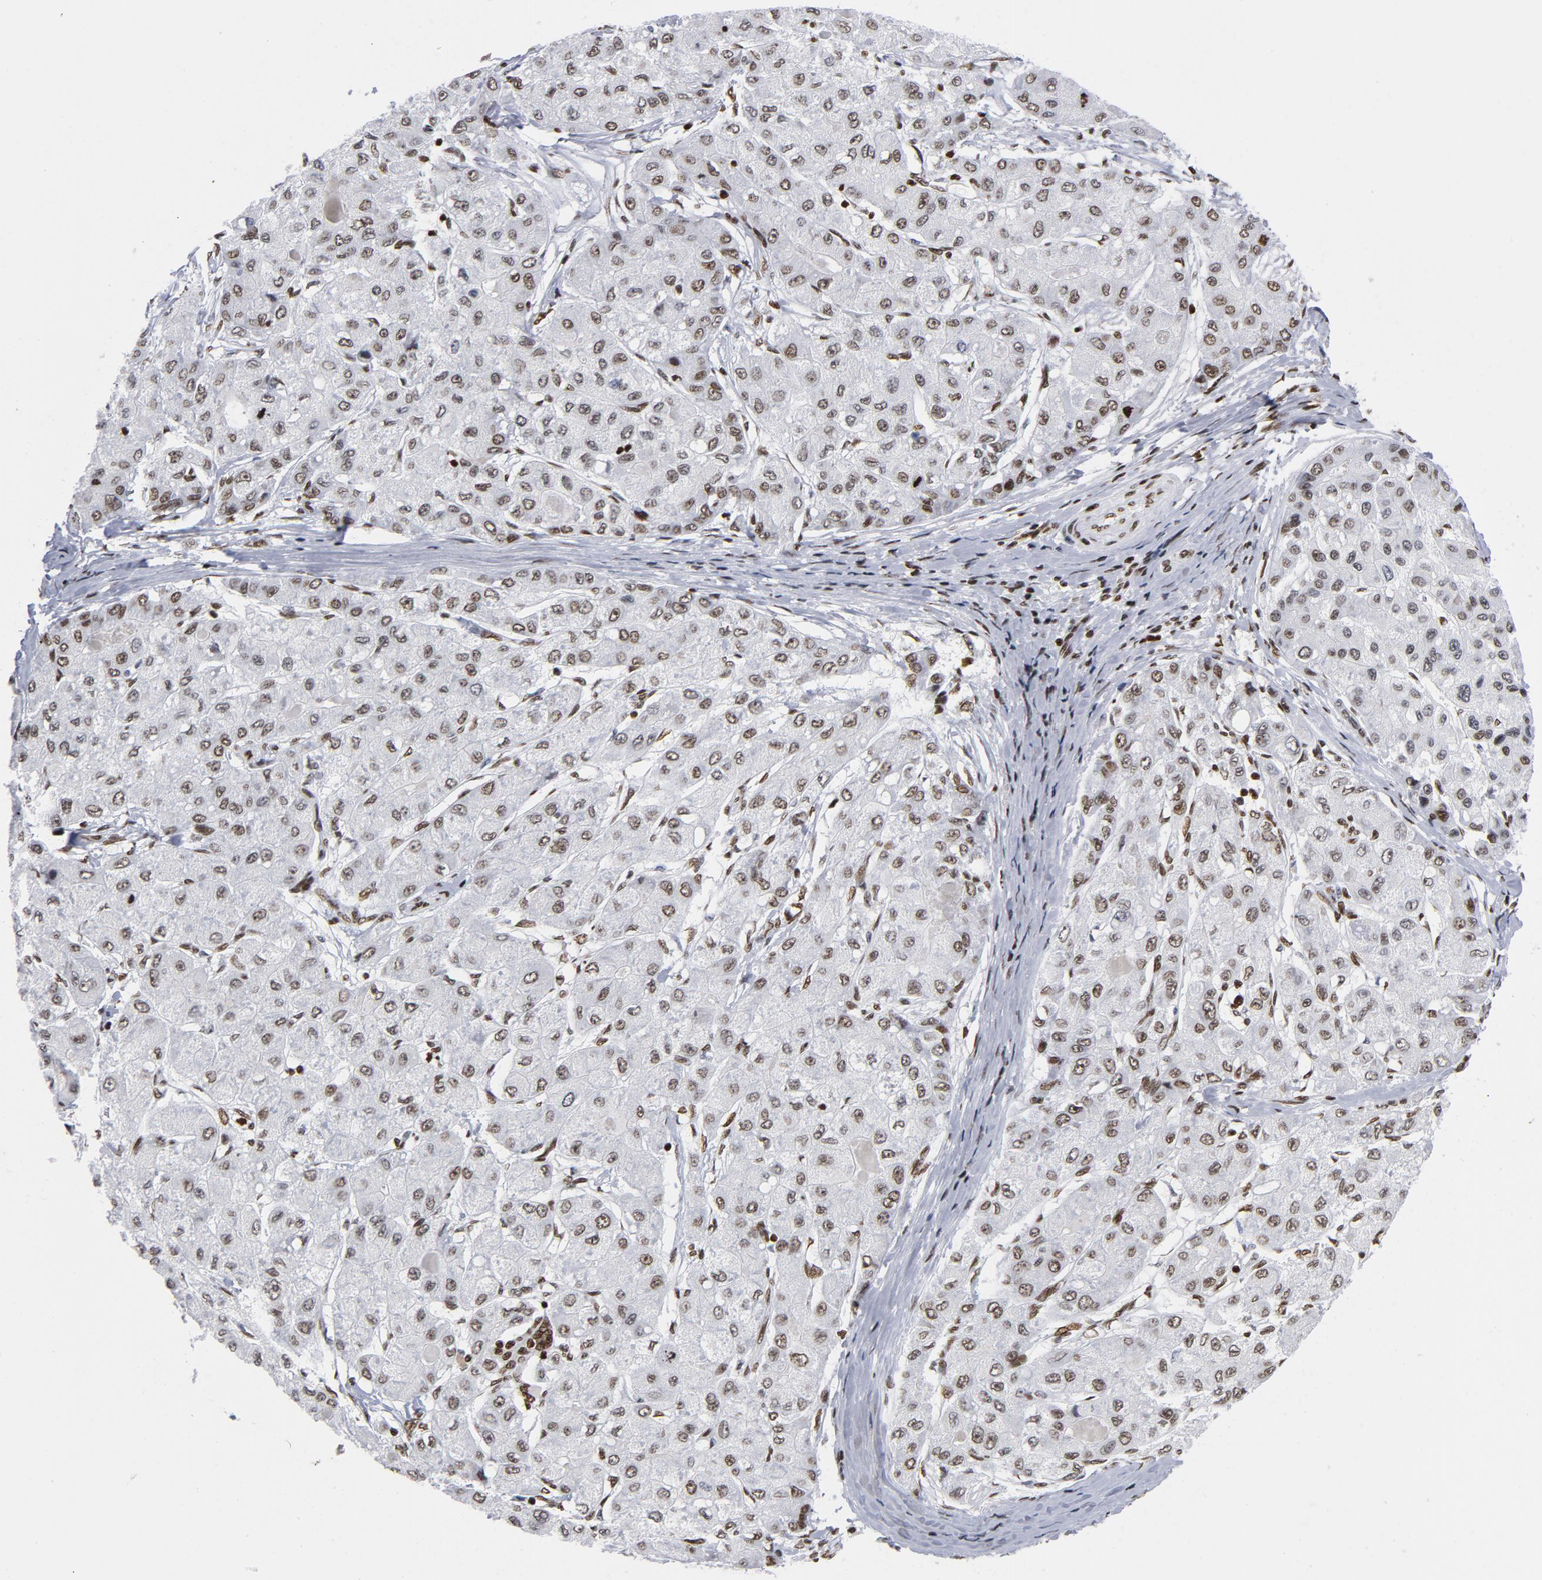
{"staining": {"intensity": "moderate", "quantity": ">75%", "location": "cytoplasmic/membranous,nuclear"}, "tissue": "liver cancer", "cell_type": "Tumor cells", "image_type": "cancer", "snomed": [{"axis": "morphology", "description": "Carcinoma, Hepatocellular, NOS"}, {"axis": "topography", "description": "Liver"}], "caption": "Immunohistochemistry of hepatocellular carcinoma (liver) displays medium levels of moderate cytoplasmic/membranous and nuclear expression in approximately >75% of tumor cells. (brown staining indicates protein expression, while blue staining denotes nuclei).", "gene": "TOP2B", "patient": {"sex": "male", "age": 80}}